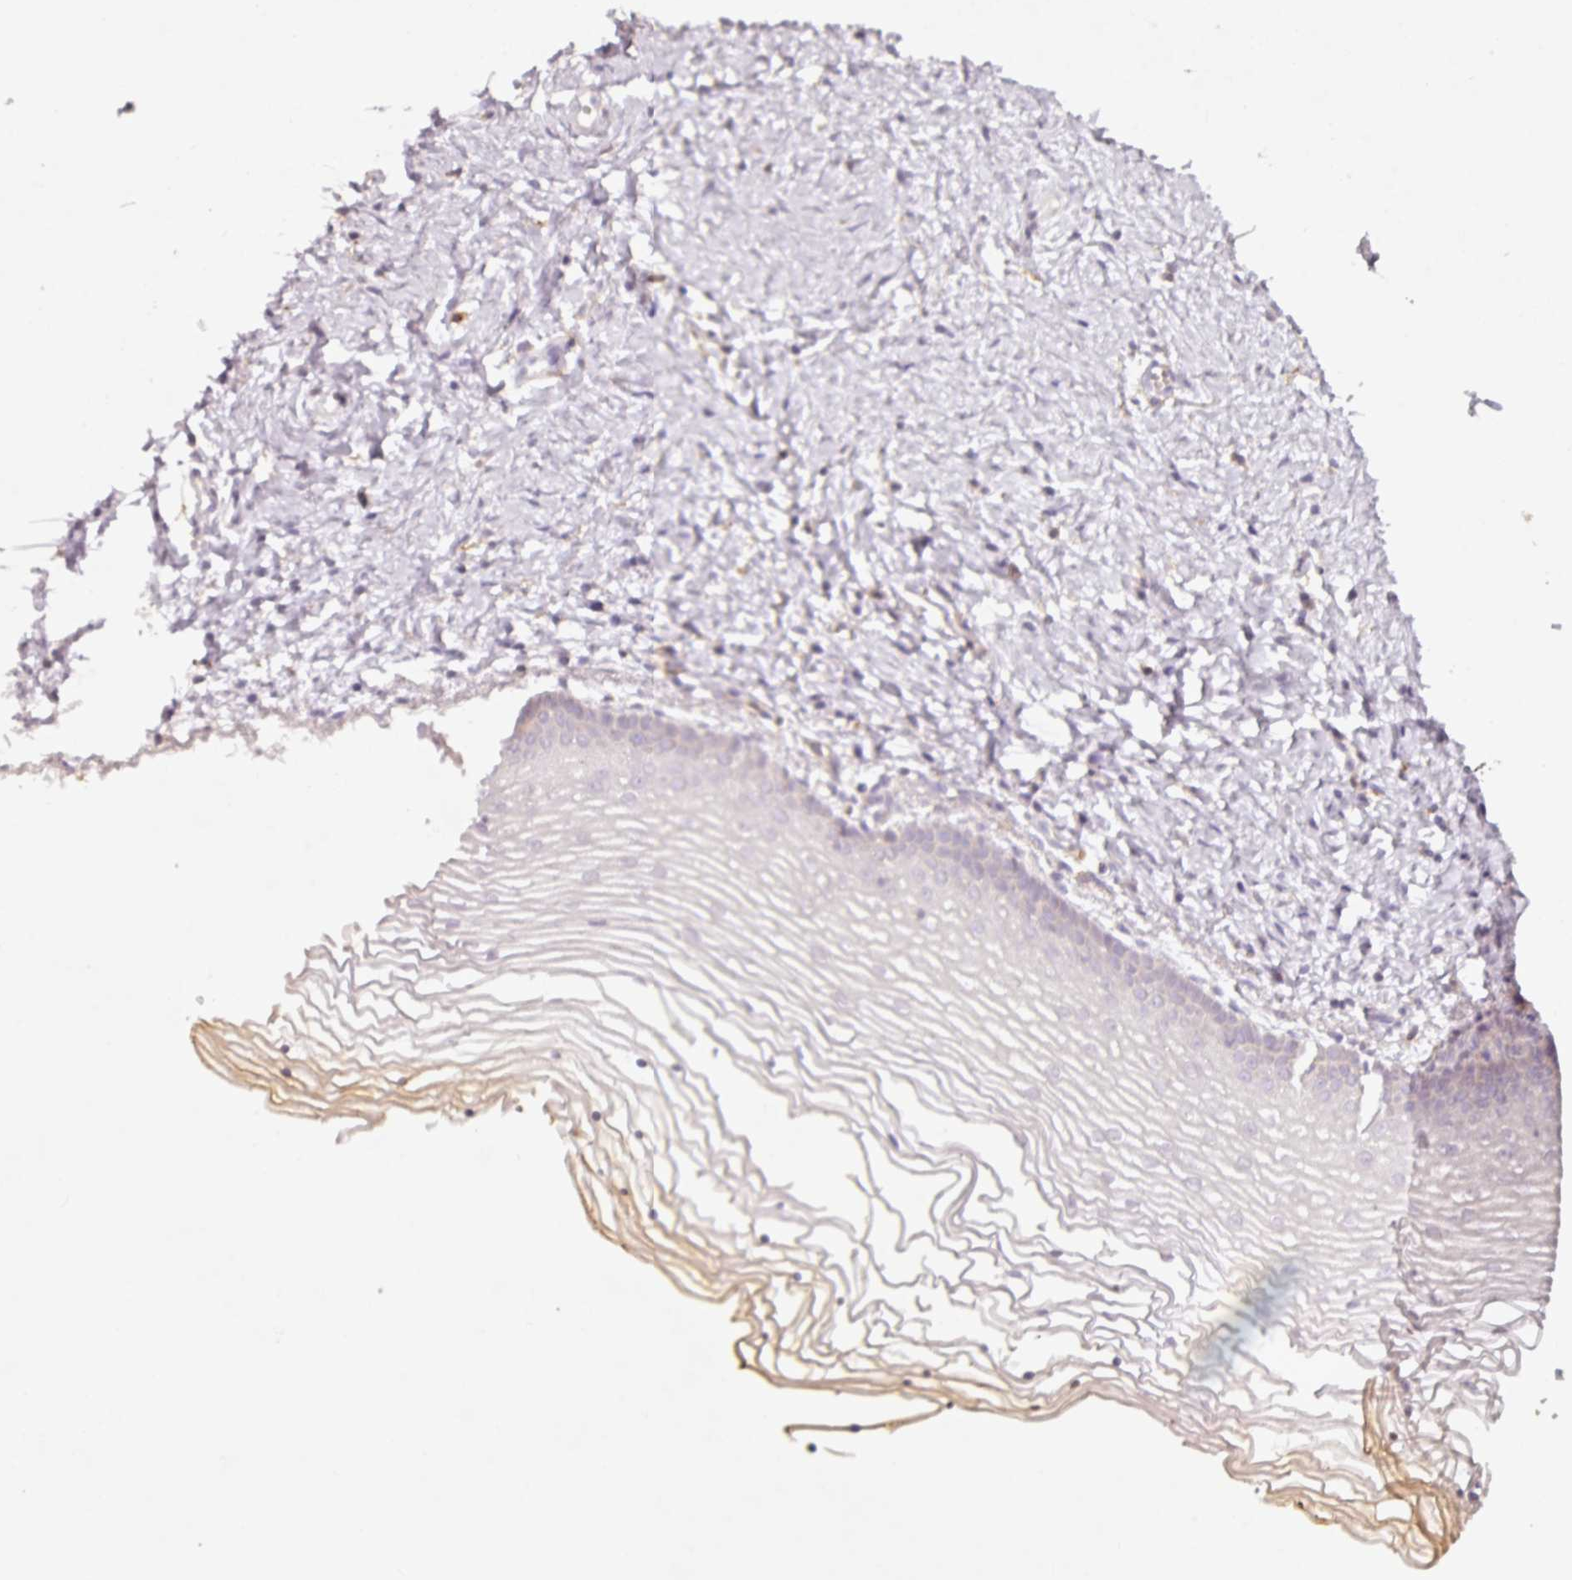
{"staining": {"intensity": "strong", "quantity": "<25%", "location": "cytoplasmic/membranous"}, "tissue": "vagina", "cell_type": "Squamous epithelial cells", "image_type": "normal", "snomed": [{"axis": "morphology", "description": "Normal tissue, NOS"}, {"axis": "topography", "description": "Vagina"}], "caption": "DAB immunohistochemical staining of unremarkable vagina reveals strong cytoplasmic/membranous protein expression in approximately <25% of squamous epithelial cells. (DAB = brown stain, brightfield microscopy at high magnification).", "gene": "IQGAP2", "patient": {"sex": "female", "age": 56}}